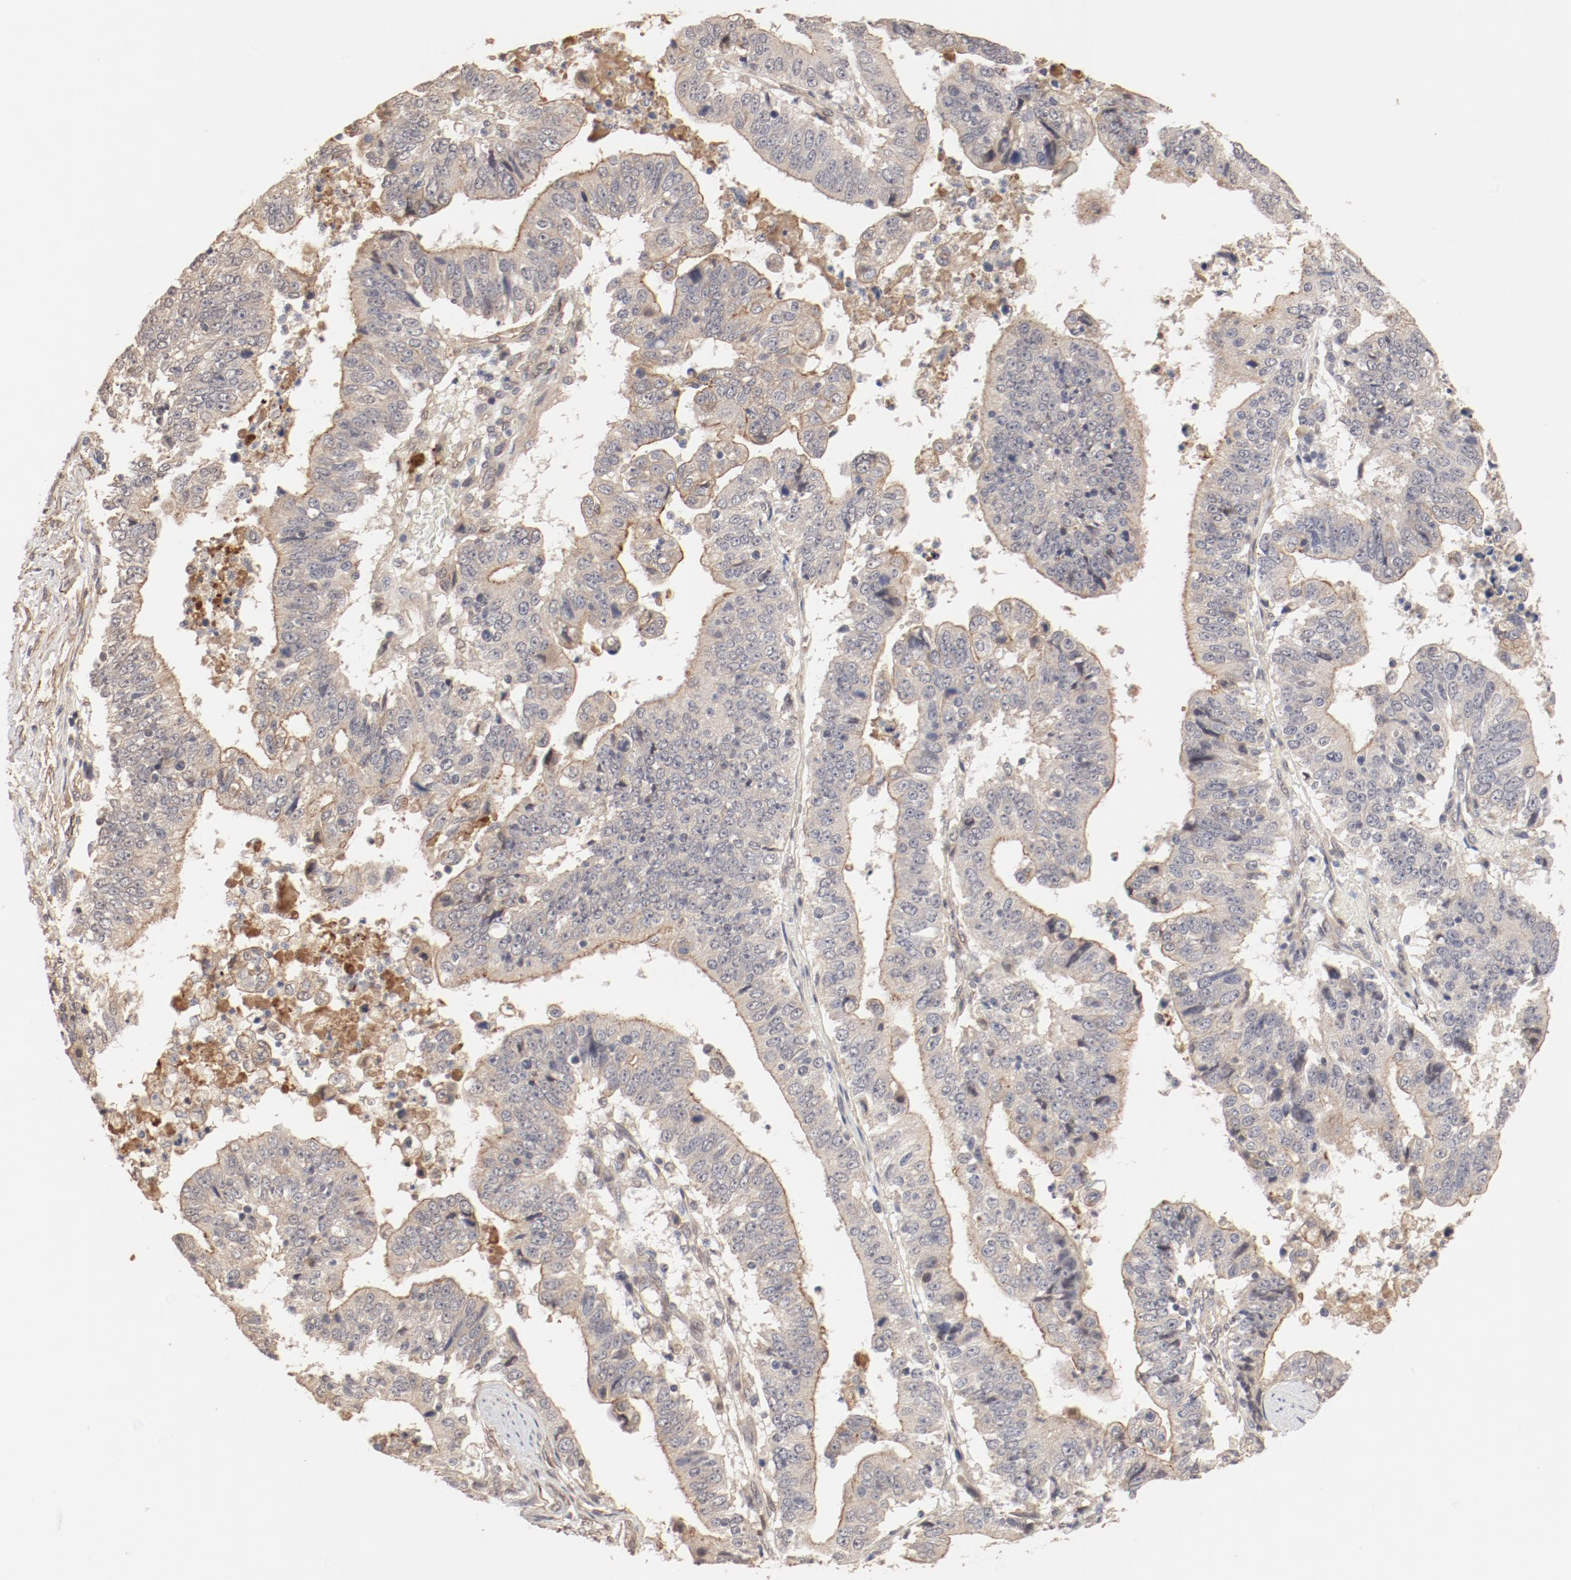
{"staining": {"intensity": "moderate", "quantity": ">75%", "location": "cytoplasmic/membranous"}, "tissue": "stomach cancer", "cell_type": "Tumor cells", "image_type": "cancer", "snomed": [{"axis": "morphology", "description": "Adenocarcinoma, NOS"}, {"axis": "topography", "description": "Stomach, upper"}], "caption": "Immunohistochemistry histopathology image of stomach cancer (adenocarcinoma) stained for a protein (brown), which demonstrates medium levels of moderate cytoplasmic/membranous expression in about >75% of tumor cells.", "gene": "IL3RA", "patient": {"sex": "female", "age": 50}}